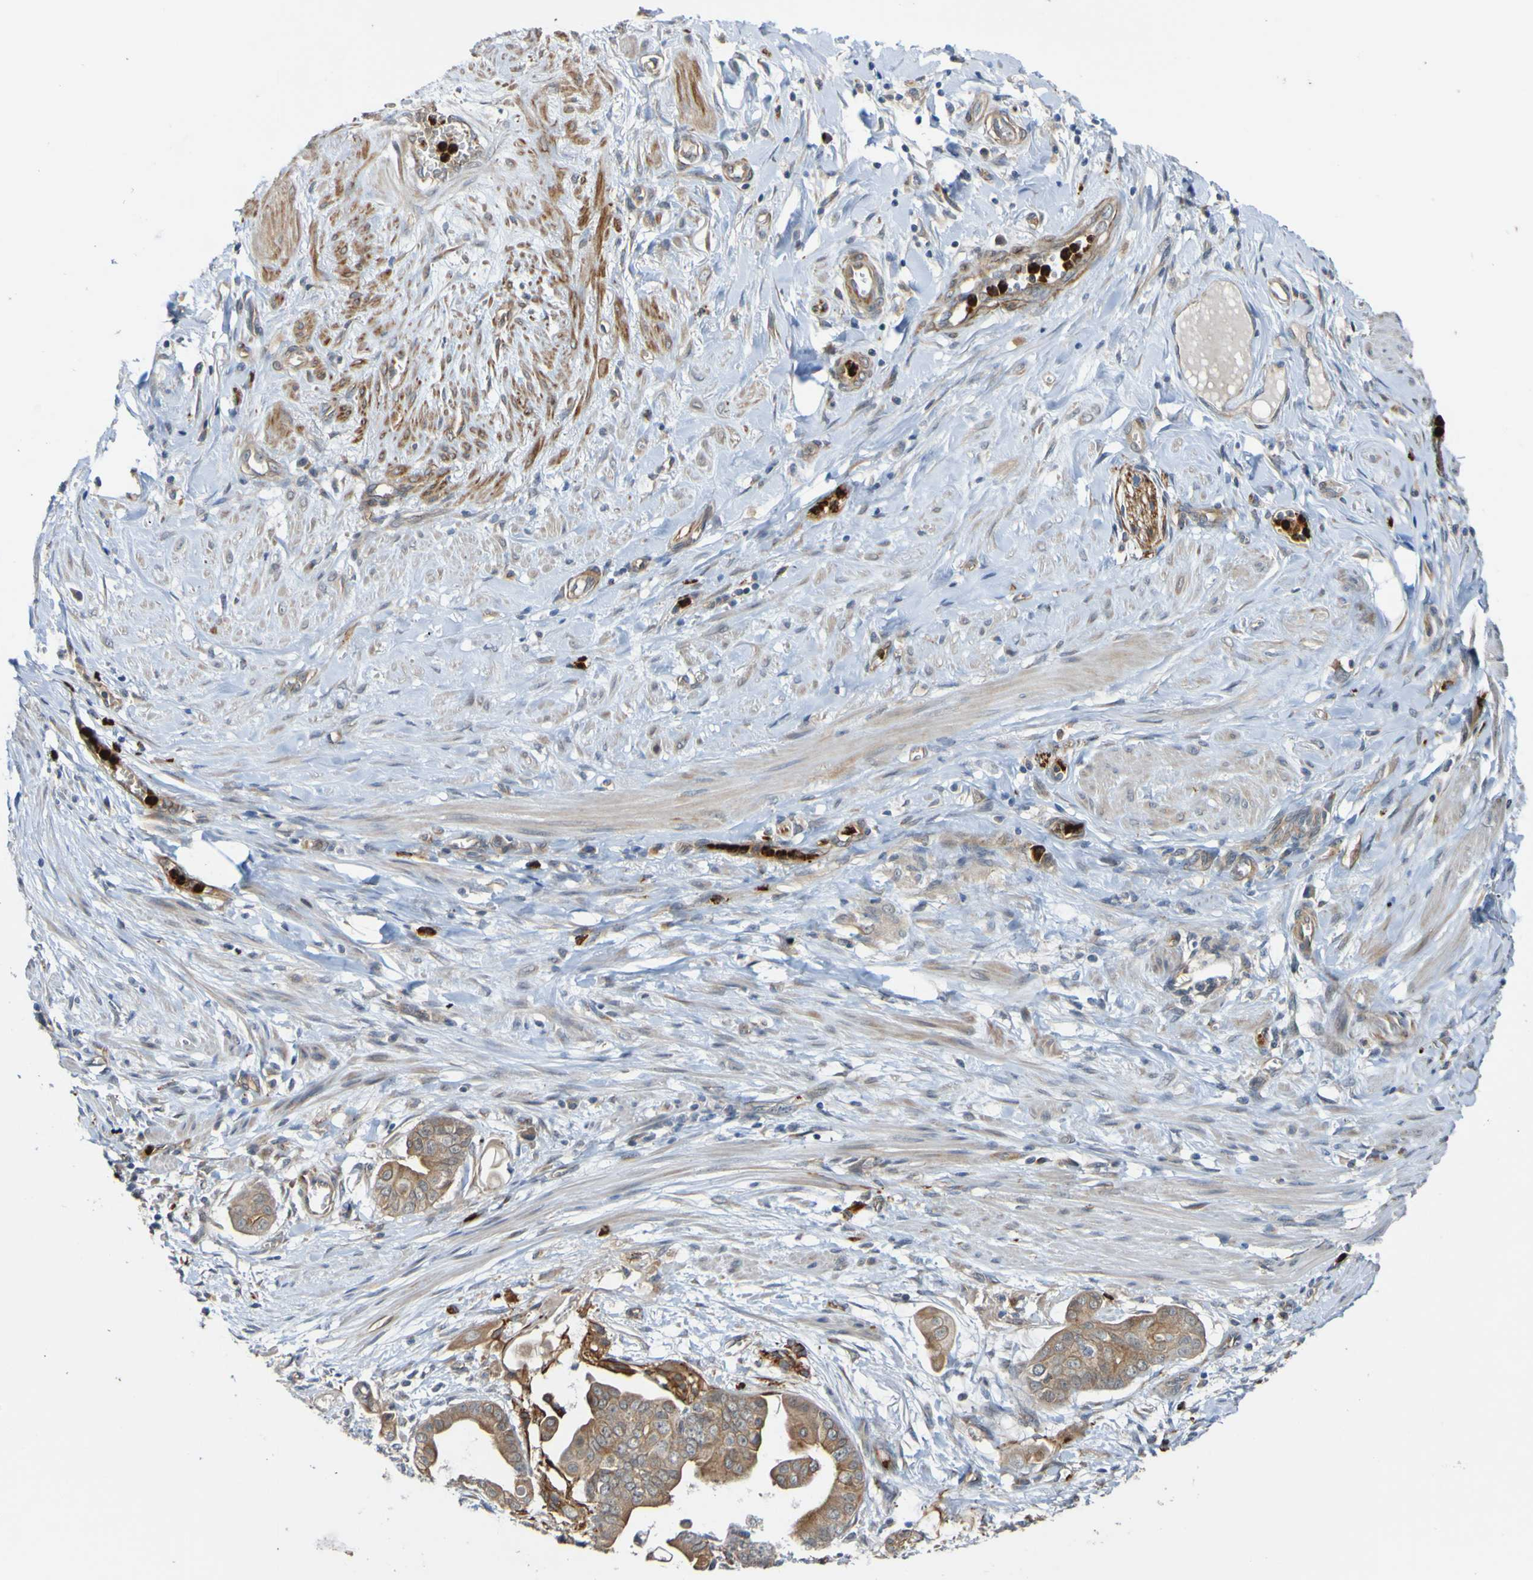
{"staining": {"intensity": "moderate", "quantity": ">75%", "location": "cytoplasmic/membranous"}, "tissue": "pancreatic cancer", "cell_type": "Tumor cells", "image_type": "cancer", "snomed": [{"axis": "morphology", "description": "Adenocarcinoma, NOS"}, {"axis": "topography", "description": "Pancreas"}], "caption": "Immunohistochemistry of pancreatic adenocarcinoma shows medium levels of moderate cytoplasmic/membranous expression in approximately >75% of tumor cells. Nuclei are stained in blue.", "gene": "ST8SIA6", "patient": {"sex": "female", "age": 75}}